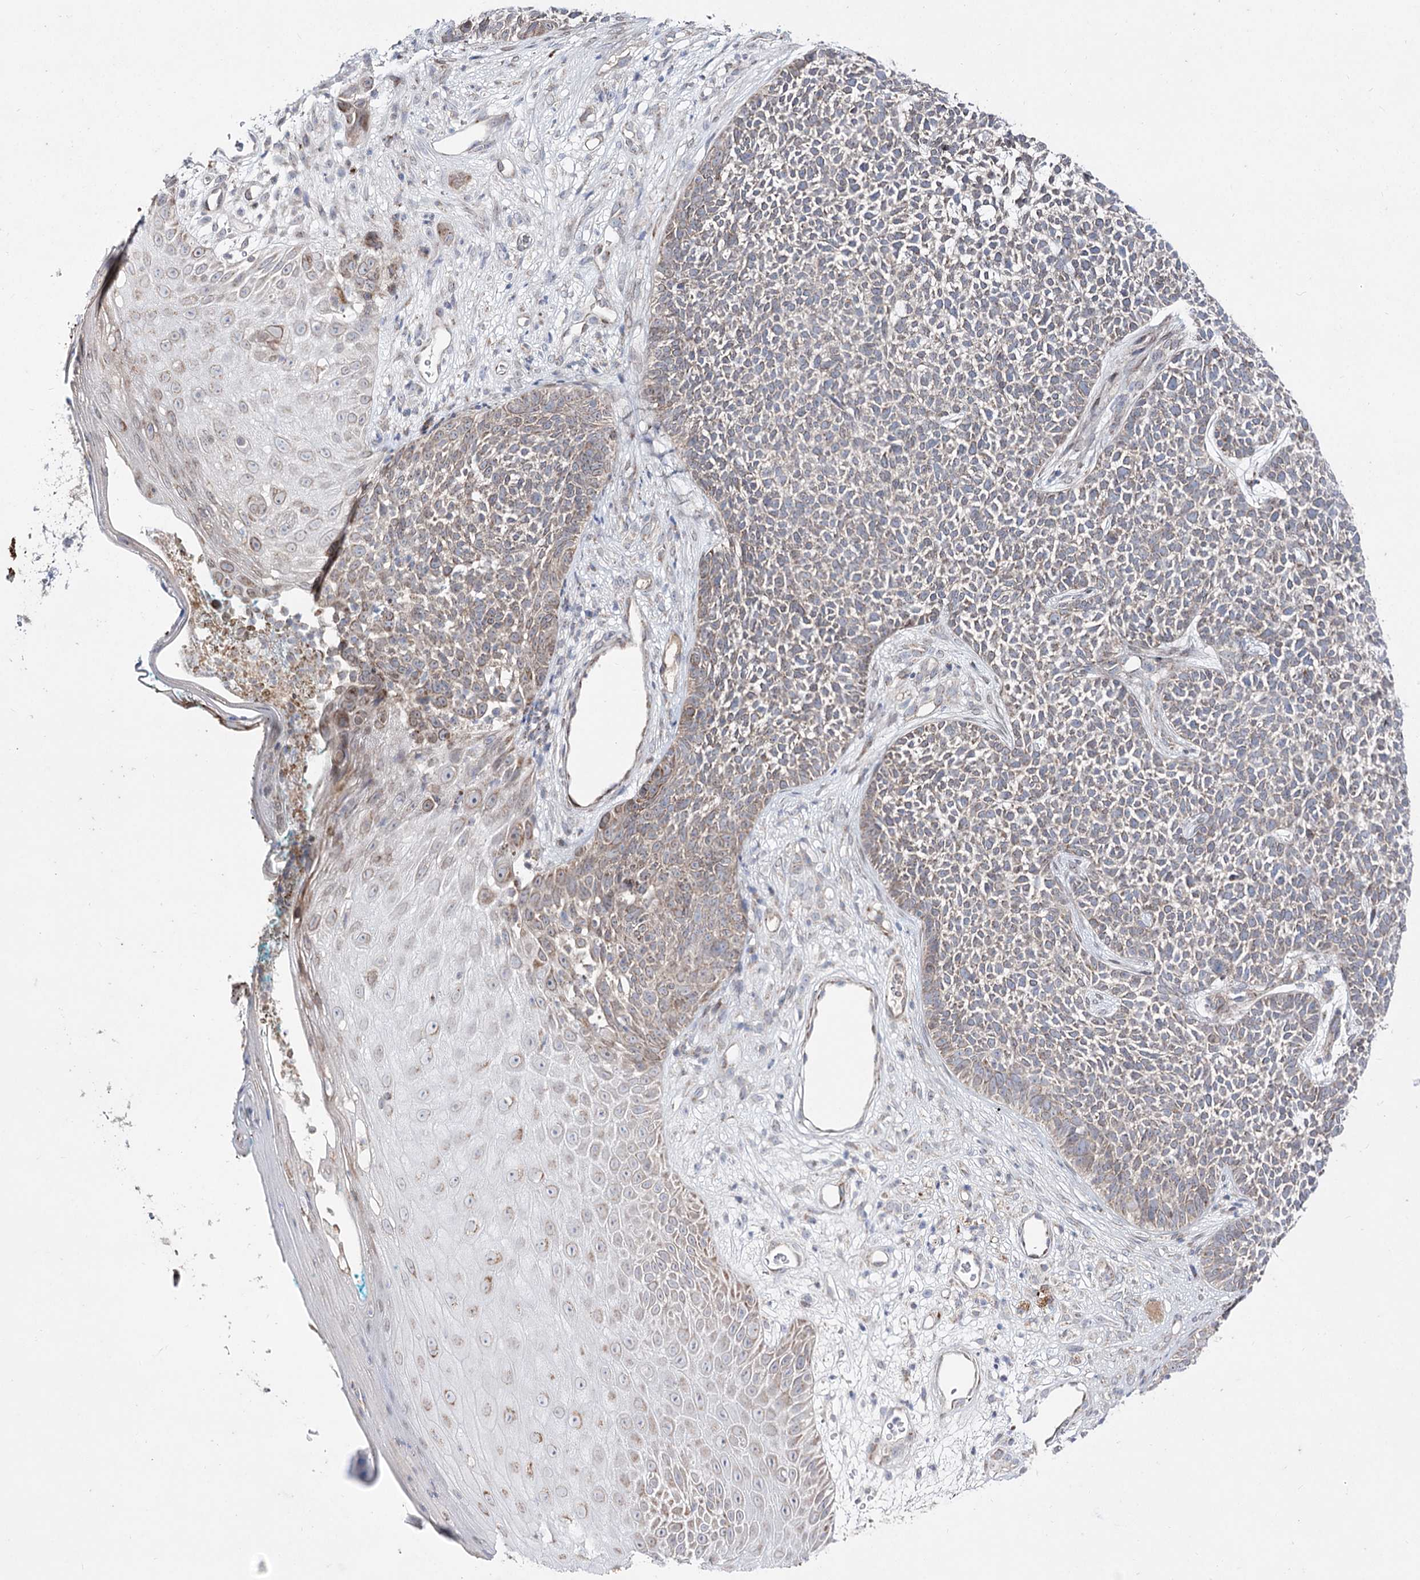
{"staining": {"intensity": "weak", "quantity": "25%-75%", "location": "cytoplasmic/membranous"}, "tissue": "skin cancer", "cell_type": "Tumor cells", "image_type": "cancer", "snomed": [{"axis": "morphology", "description": "Basal cell carcinoma"}, {"axis": "topography", "description": "Skin"}], "caption": "Skin cancer (basal cell carcinoma) was stained to show a protein in brown. There is low levels of weak cytoplasmic/membranous positivity in about 25%-75% of tumor cells. (DAB = brown stain, brightfield microscopy at high magnification).", "gene": "C11orf80", "patient": {"sex": "female", "age": 84}}